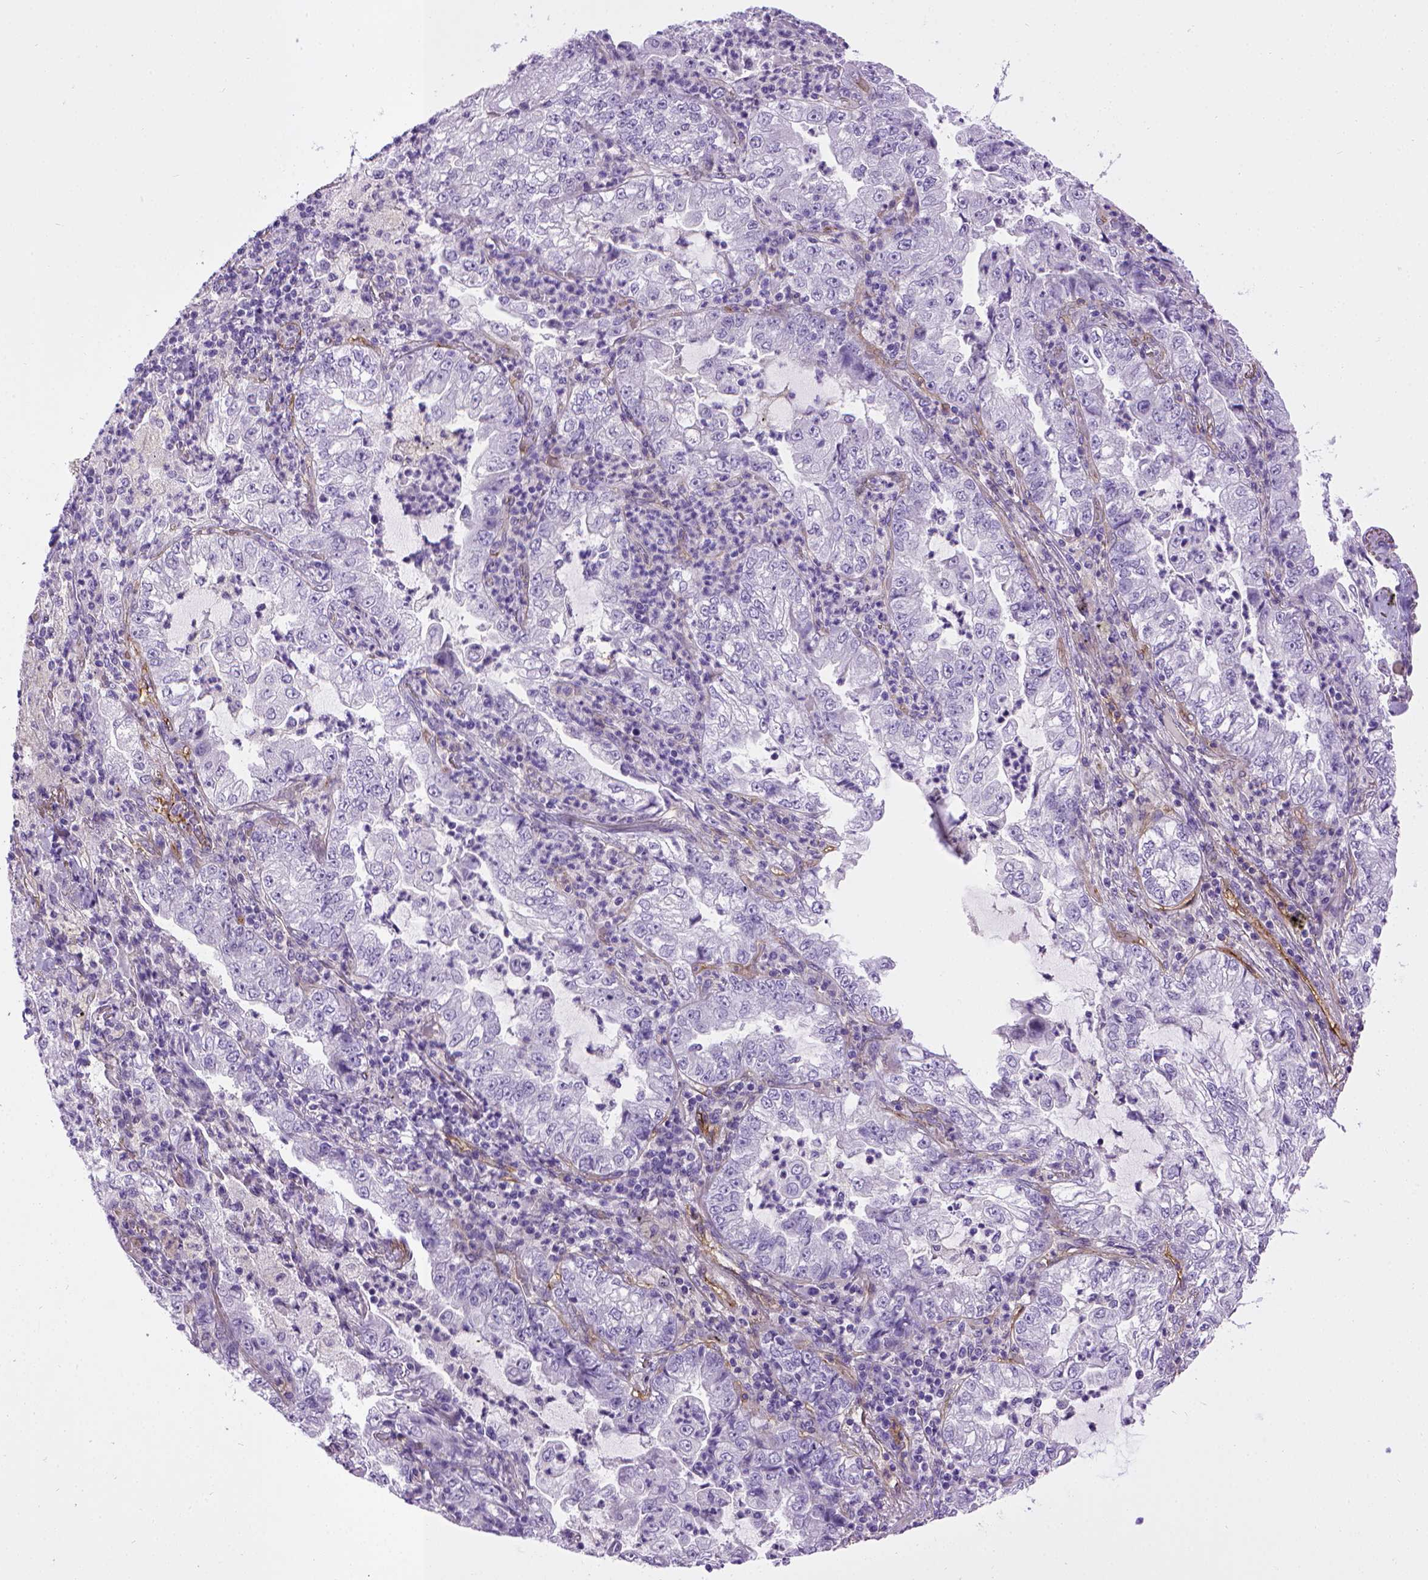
{"staining": {"intensity": "negative", "quantity": "none", "location": "none"}, "tissue": "lung cancer", "cell_type": "Tumor cells", "image_type": "cancer", "snomed": [{"axis": "morphology", "description": "Adenocarcinoma, NOS"}, {"axis": "topography", "description": "Lung"}], "caption": "Immunohistochemistry of lung cancer (adenocarcinoma) shows no expression in tumor cells.", "gene": "ENG", "patient": {"sex": "female", "age": 73}}